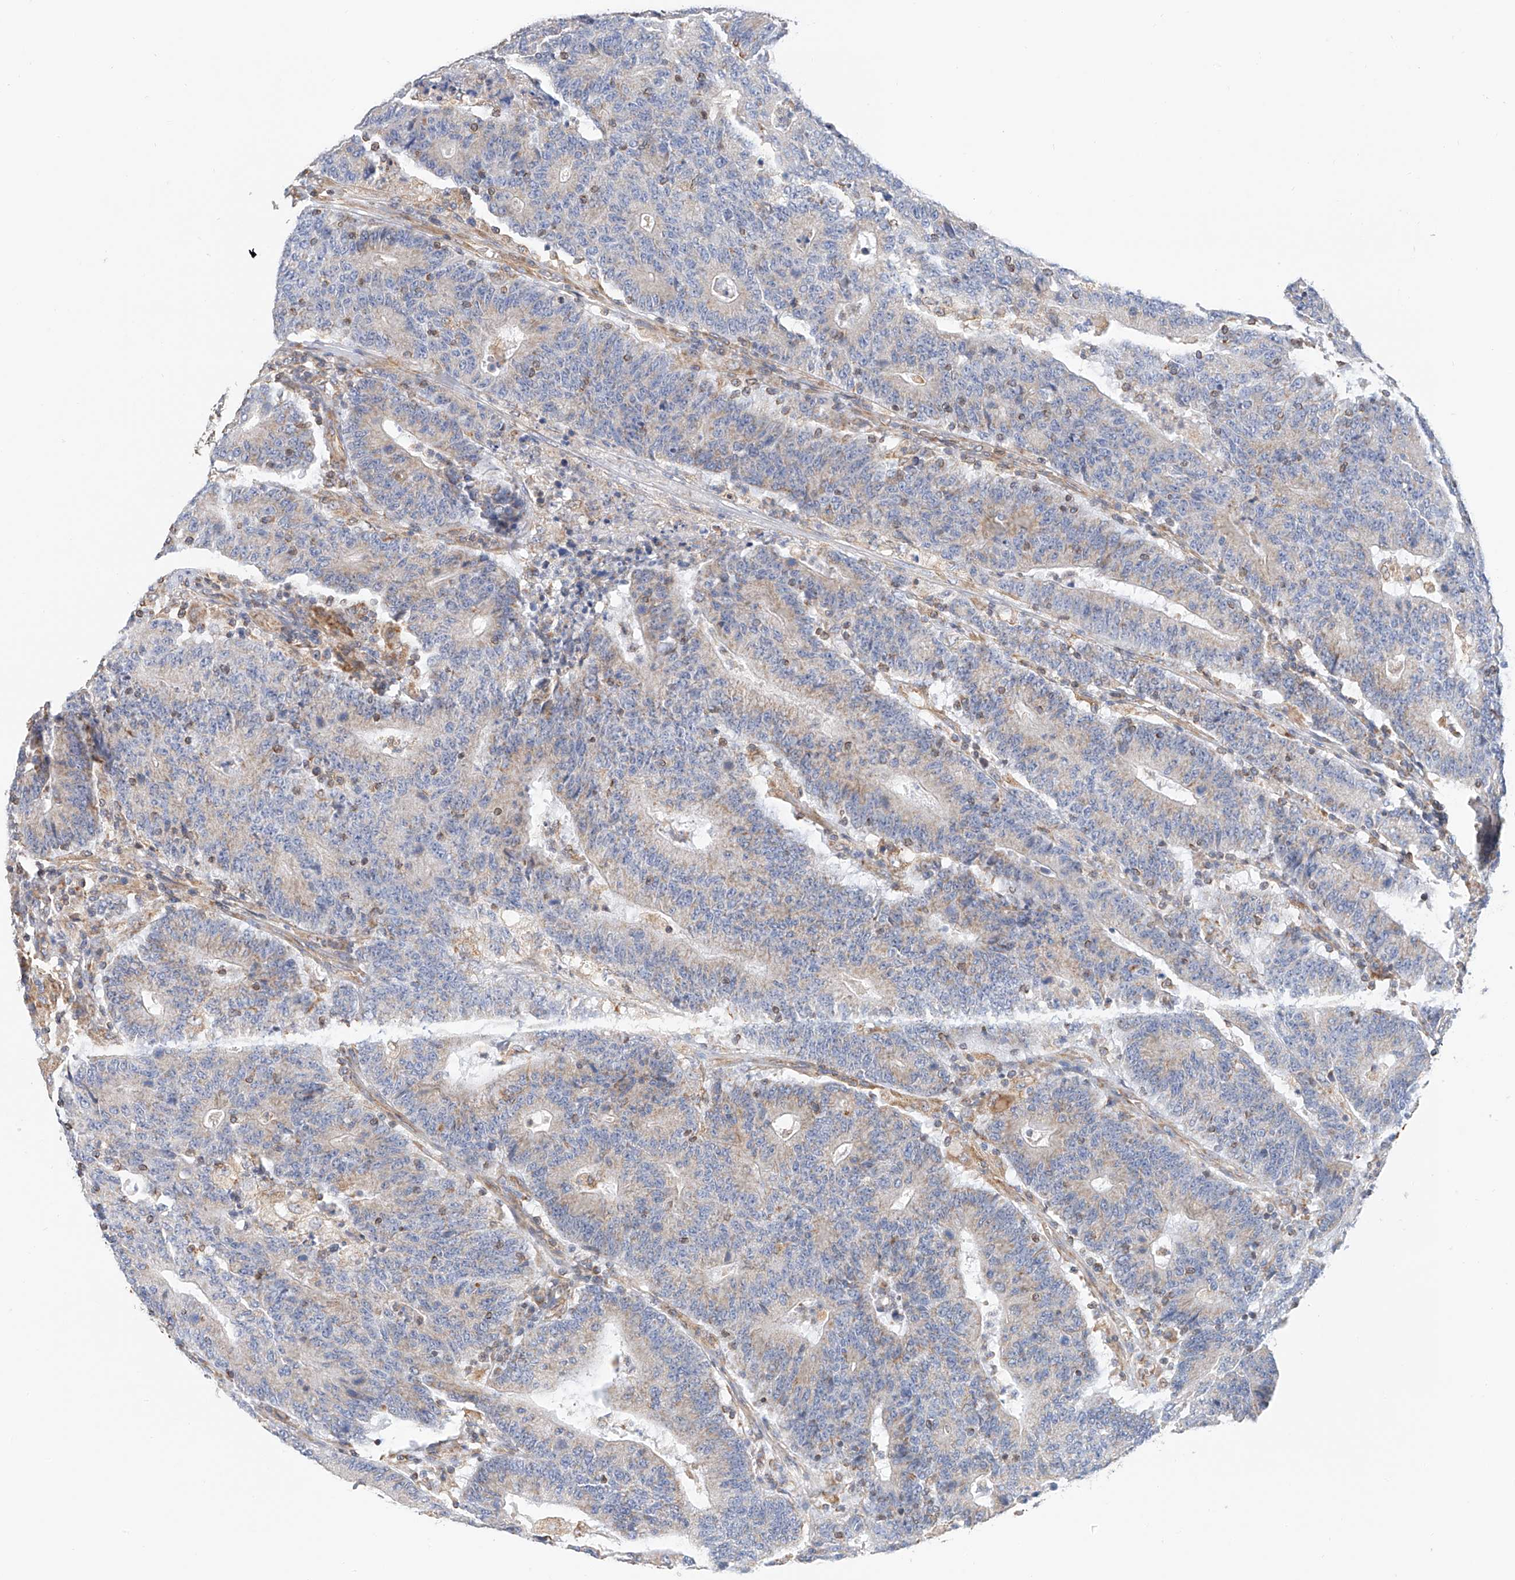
{"staining": {"intensity": "negative", "quantity": "none", "location": "none"}, "tissue": "colorectal cancer", "cell_type": "Tumor cells", "image_type": "cancer", "snomed": [{"axis": "morphology", "description": "Normal tissue, NOS"}, {"axis": "morphology", "description": "Adenocarcinoma, NOS"}, {"axis": "topography", "description": "Colon"}], "caption": "This is an immunohistochemistry image of human colorectal cancer. There is no staining in tumor cells.", "gene": "NDUFV3", "patient": {"sex": "female", "age": 75}}